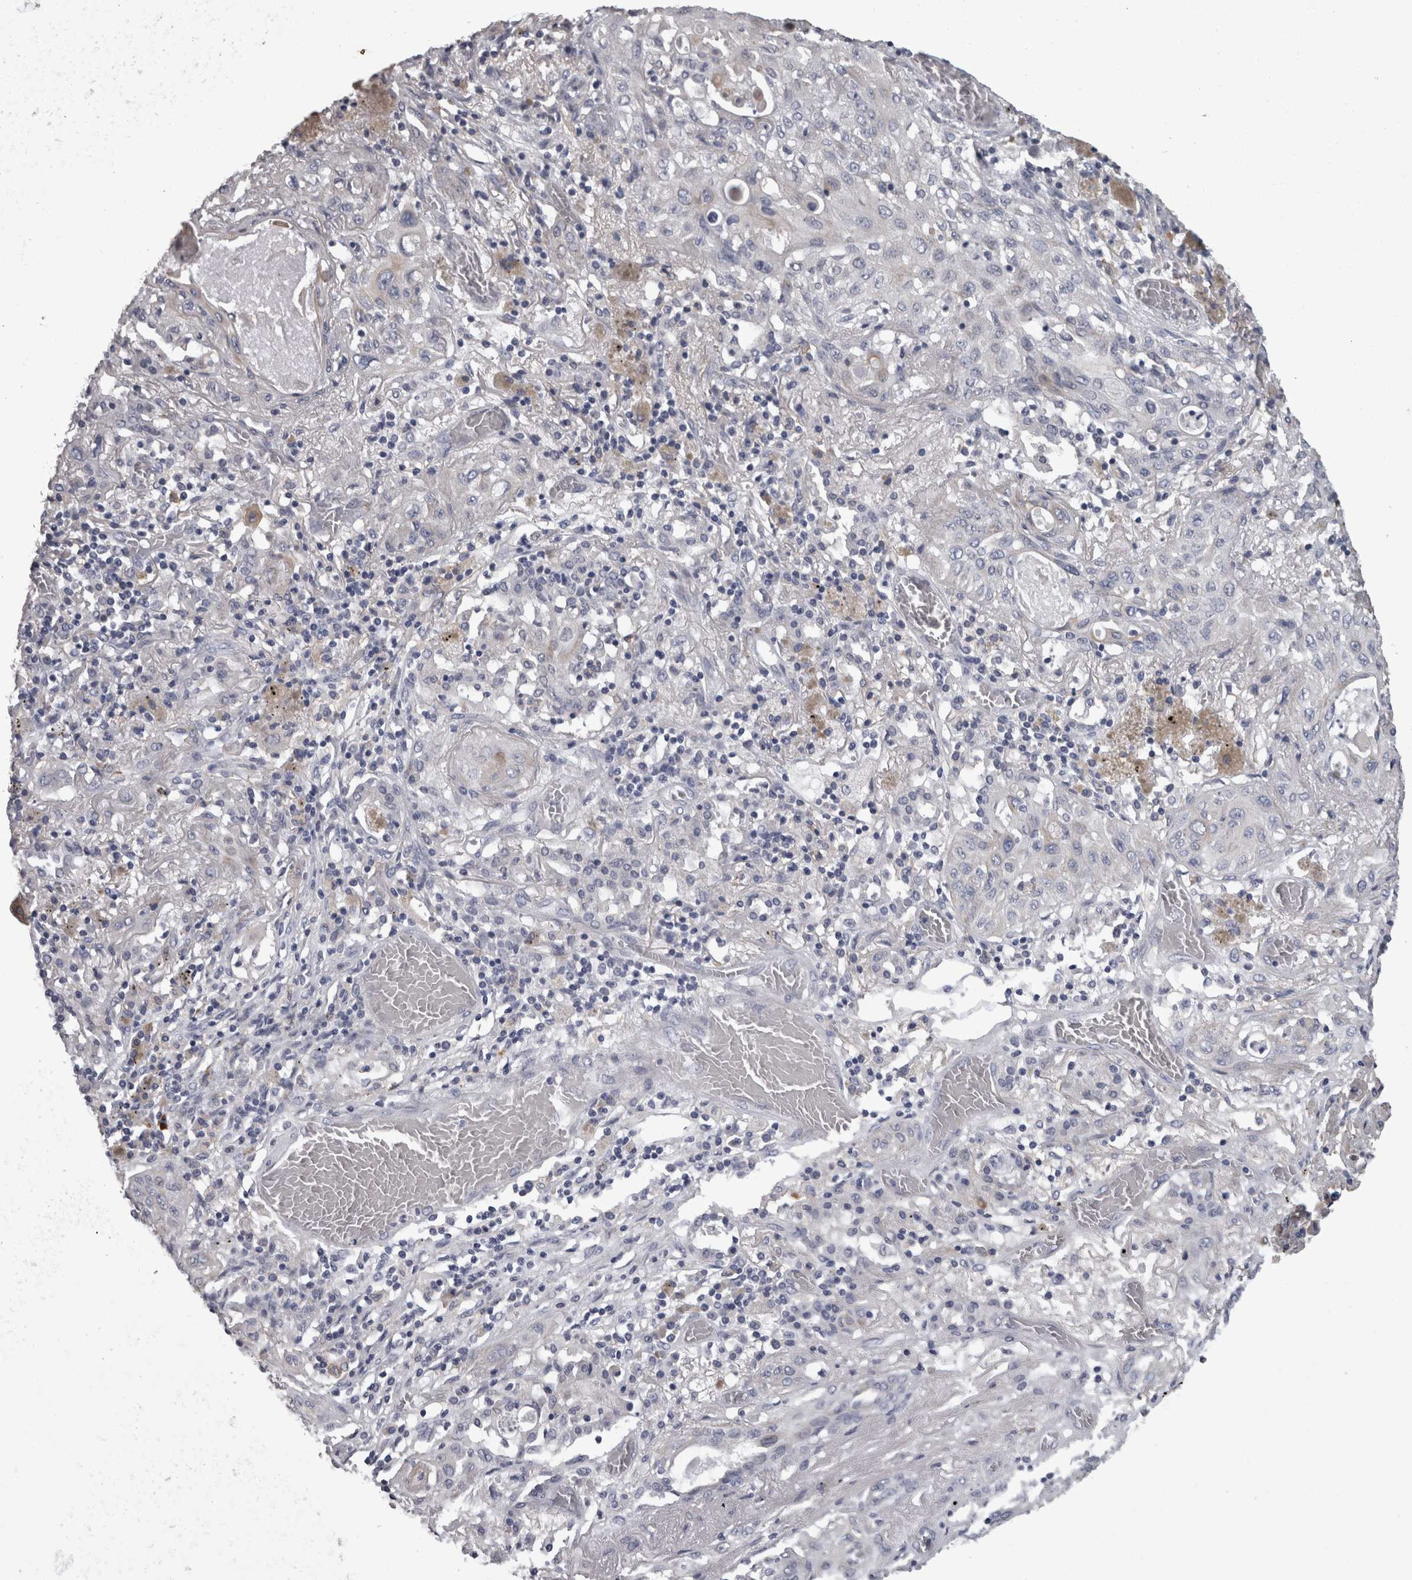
{"staining": {"intensity": "negative", "quantity": "none", "location": "none"}, "tissue": "lung cancer", "cell_type": "Tumor cells", "image_type": "cancer", "snomed": [{"axis": "morphology", "description": "Squamous cell carcinoma, NOS"}, {"axis": "topography", "description": "Lung"}], "caption": "IHC photomicrograph of lung cancer stained for a protein (brown), which exhibits no positivity in tumor cells. (DAB (3,3'-diaminobenzidine) immunohistochemistry, high magnification).", "gene": "EFEMP2", "patient": {"sex": "female", "age": 47}}